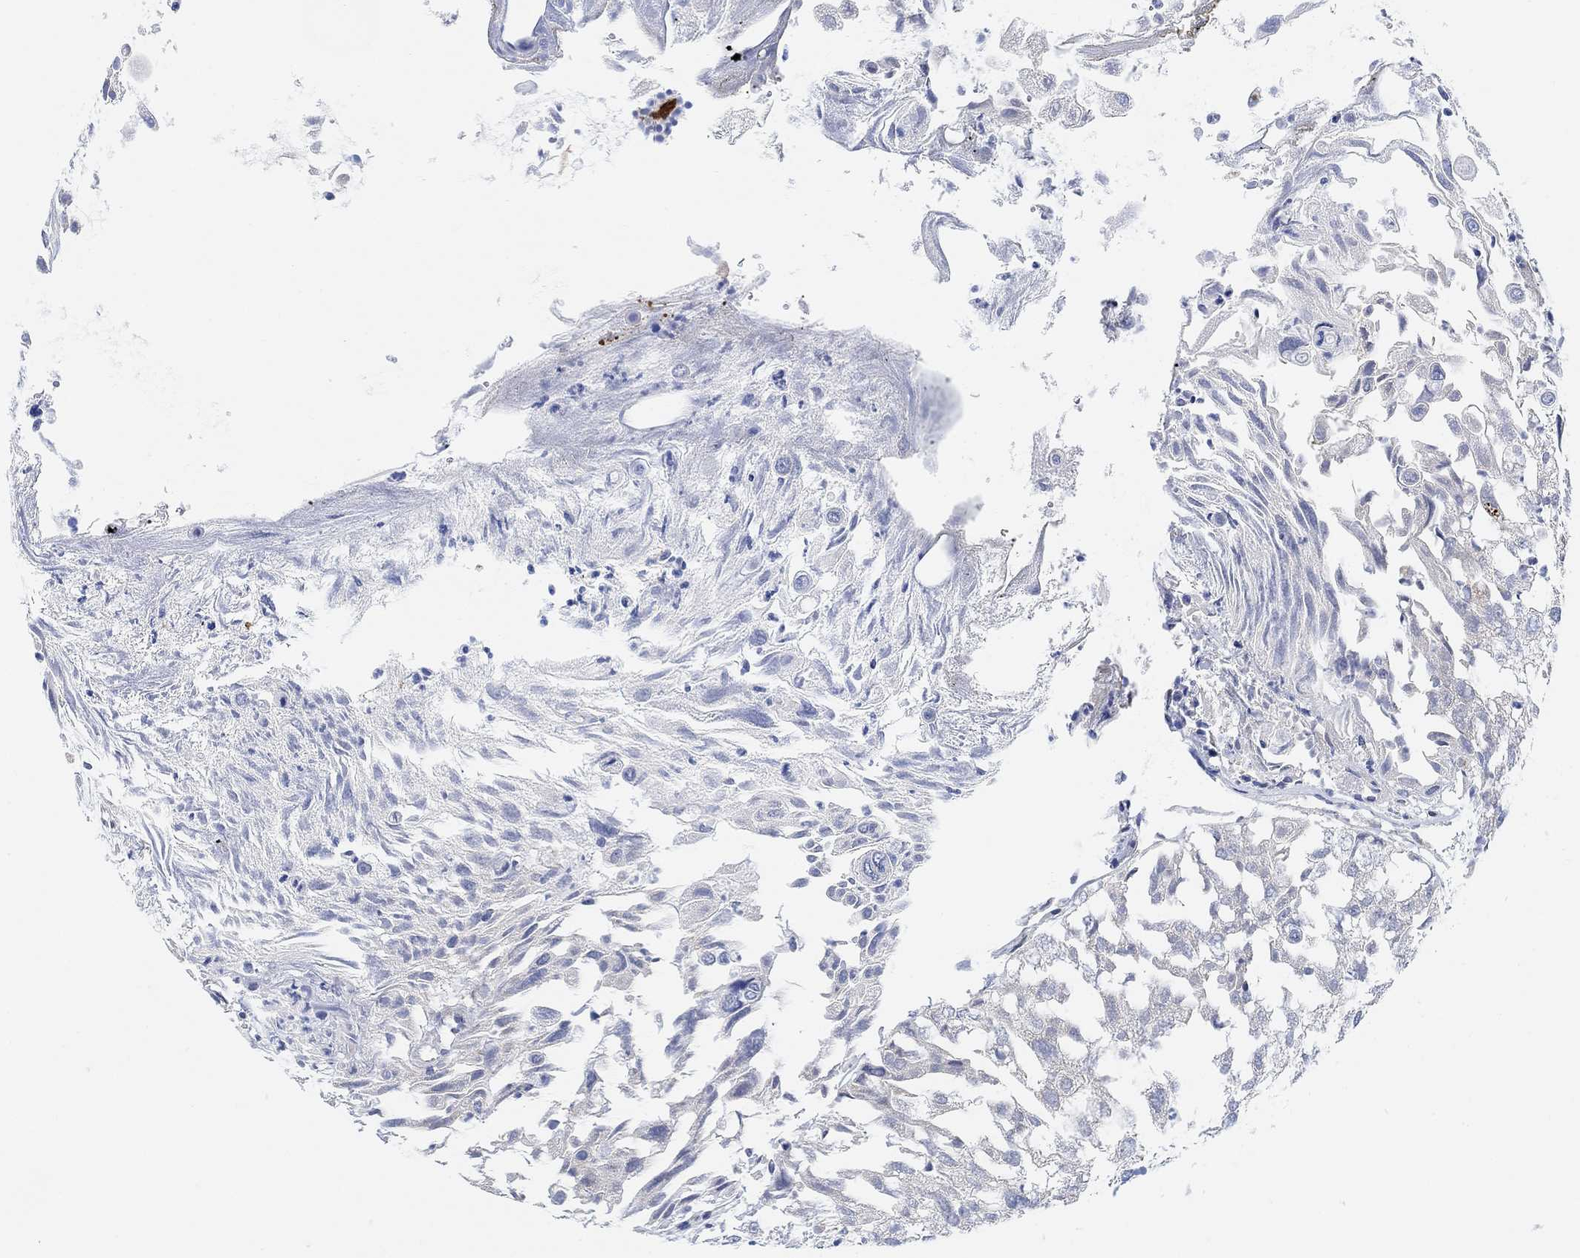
{"staining": {"intensity": "negative", "quantity": "none", "location": "none"}, "tissue": "urothelial cancer", "cell_type": "Tumor cells", "image_type": "cancer", "snomed": [{"axis": "morphology", "description": "Urothelial carcinoma, High grade"}, {"axis": "topography", "description": "Urinary bladder"}], "caption": "IHC of human urothelial cancer shows no expression in tumor cells.", "gene": "RIMS1", "patient": {"sex": "female", "age": 79}}